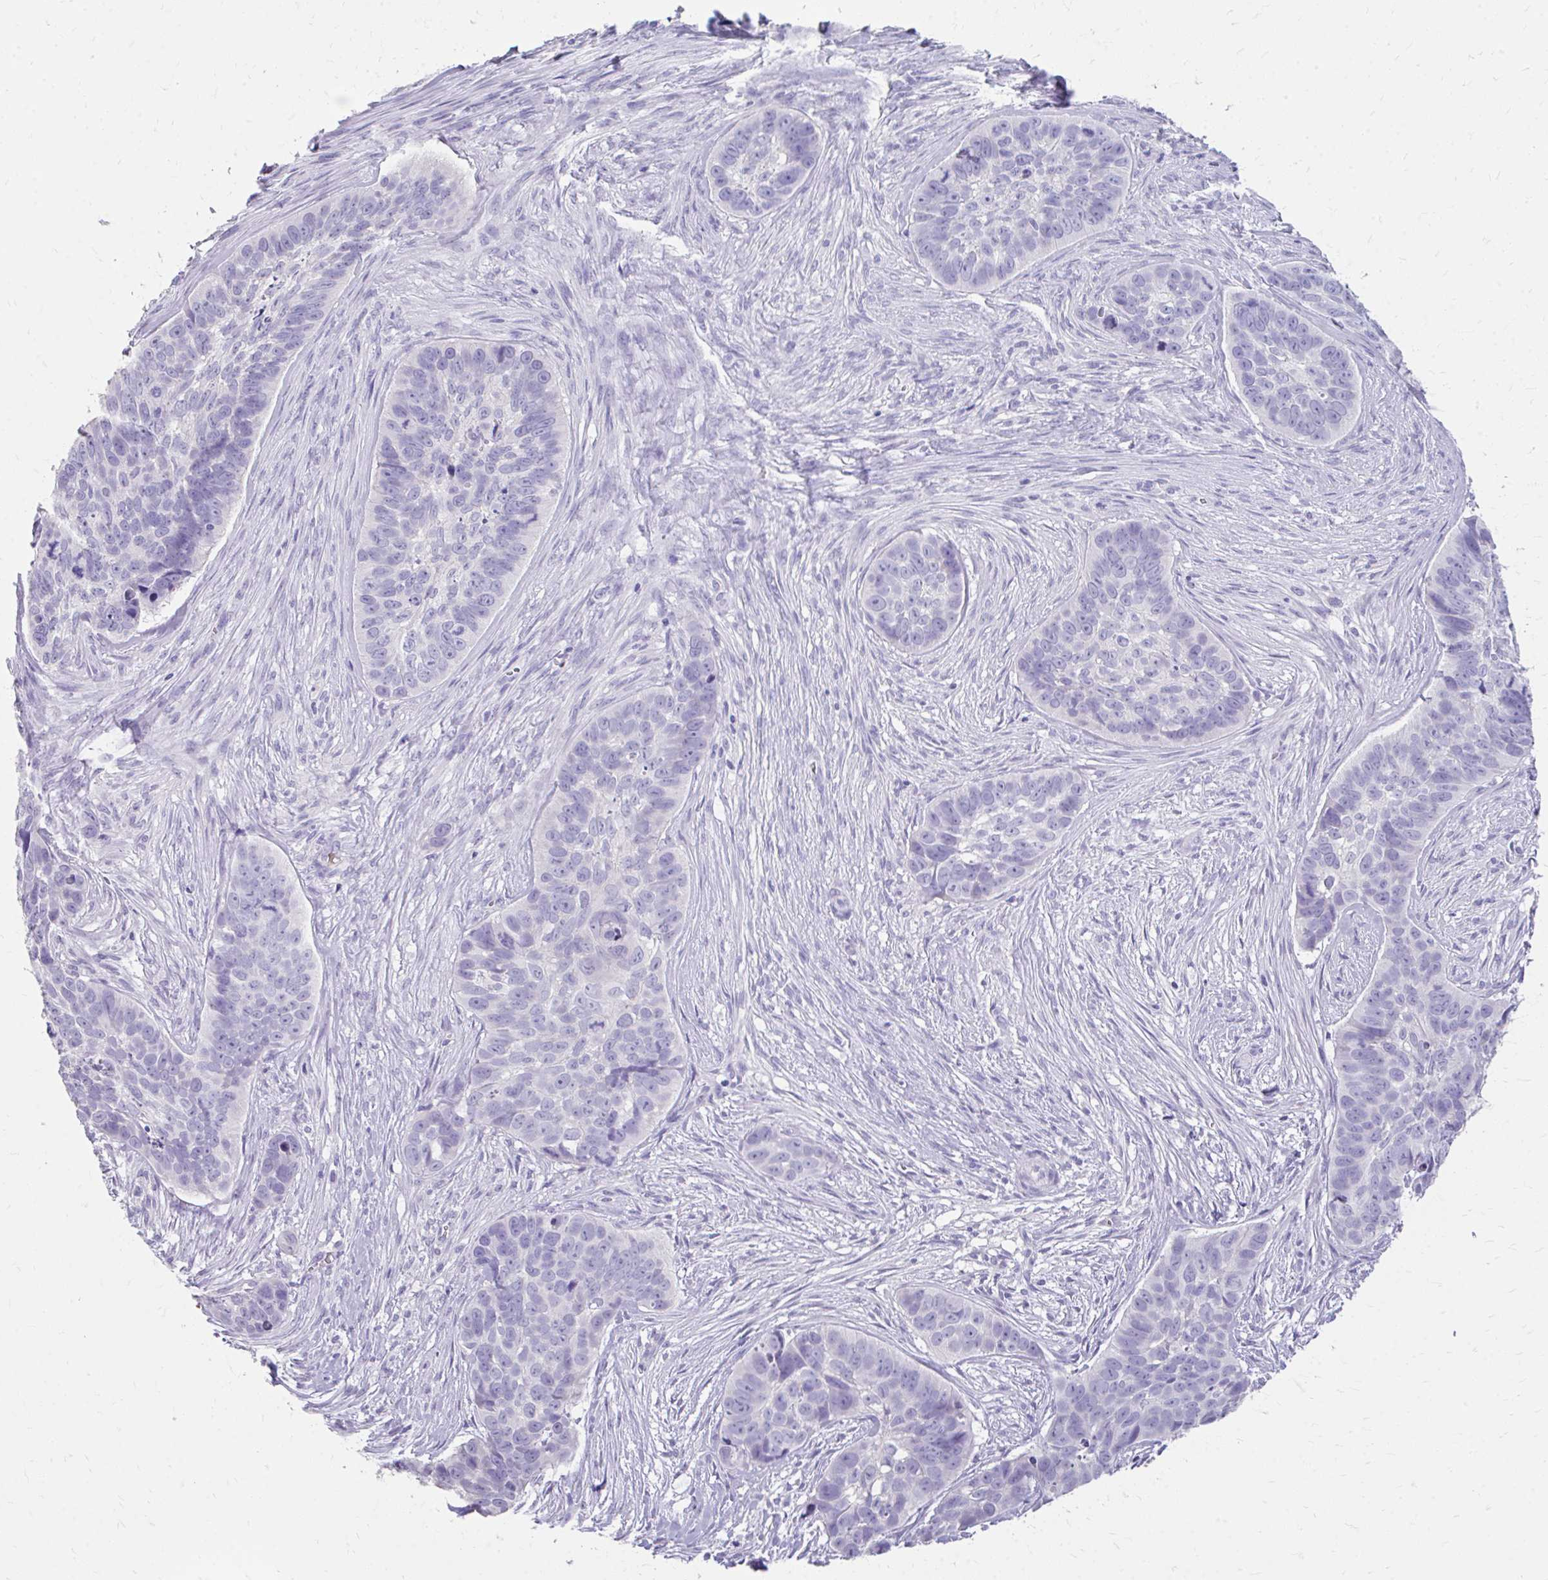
{"staining": {"intensity": "negative", "quantity": "none", "location": "none"}, "tissue": "skin cancer", "cell_type": "Tumor cells", "image_type": "cancer", "snomed": [{"axis": "morphology", "description": "Basal cell carcinoma"}, {"axis": "topography", "description": "Skin"}], "caption": "IHC micrograph of neoplastic tissue: human skin basal cell carcinoma stained with DAB (3,3'-diaminobenzidine) exhibits no significant protein positivity in tumor cells.", "gene": "CFH", "patient": {"sex": "female", "age": 82}}